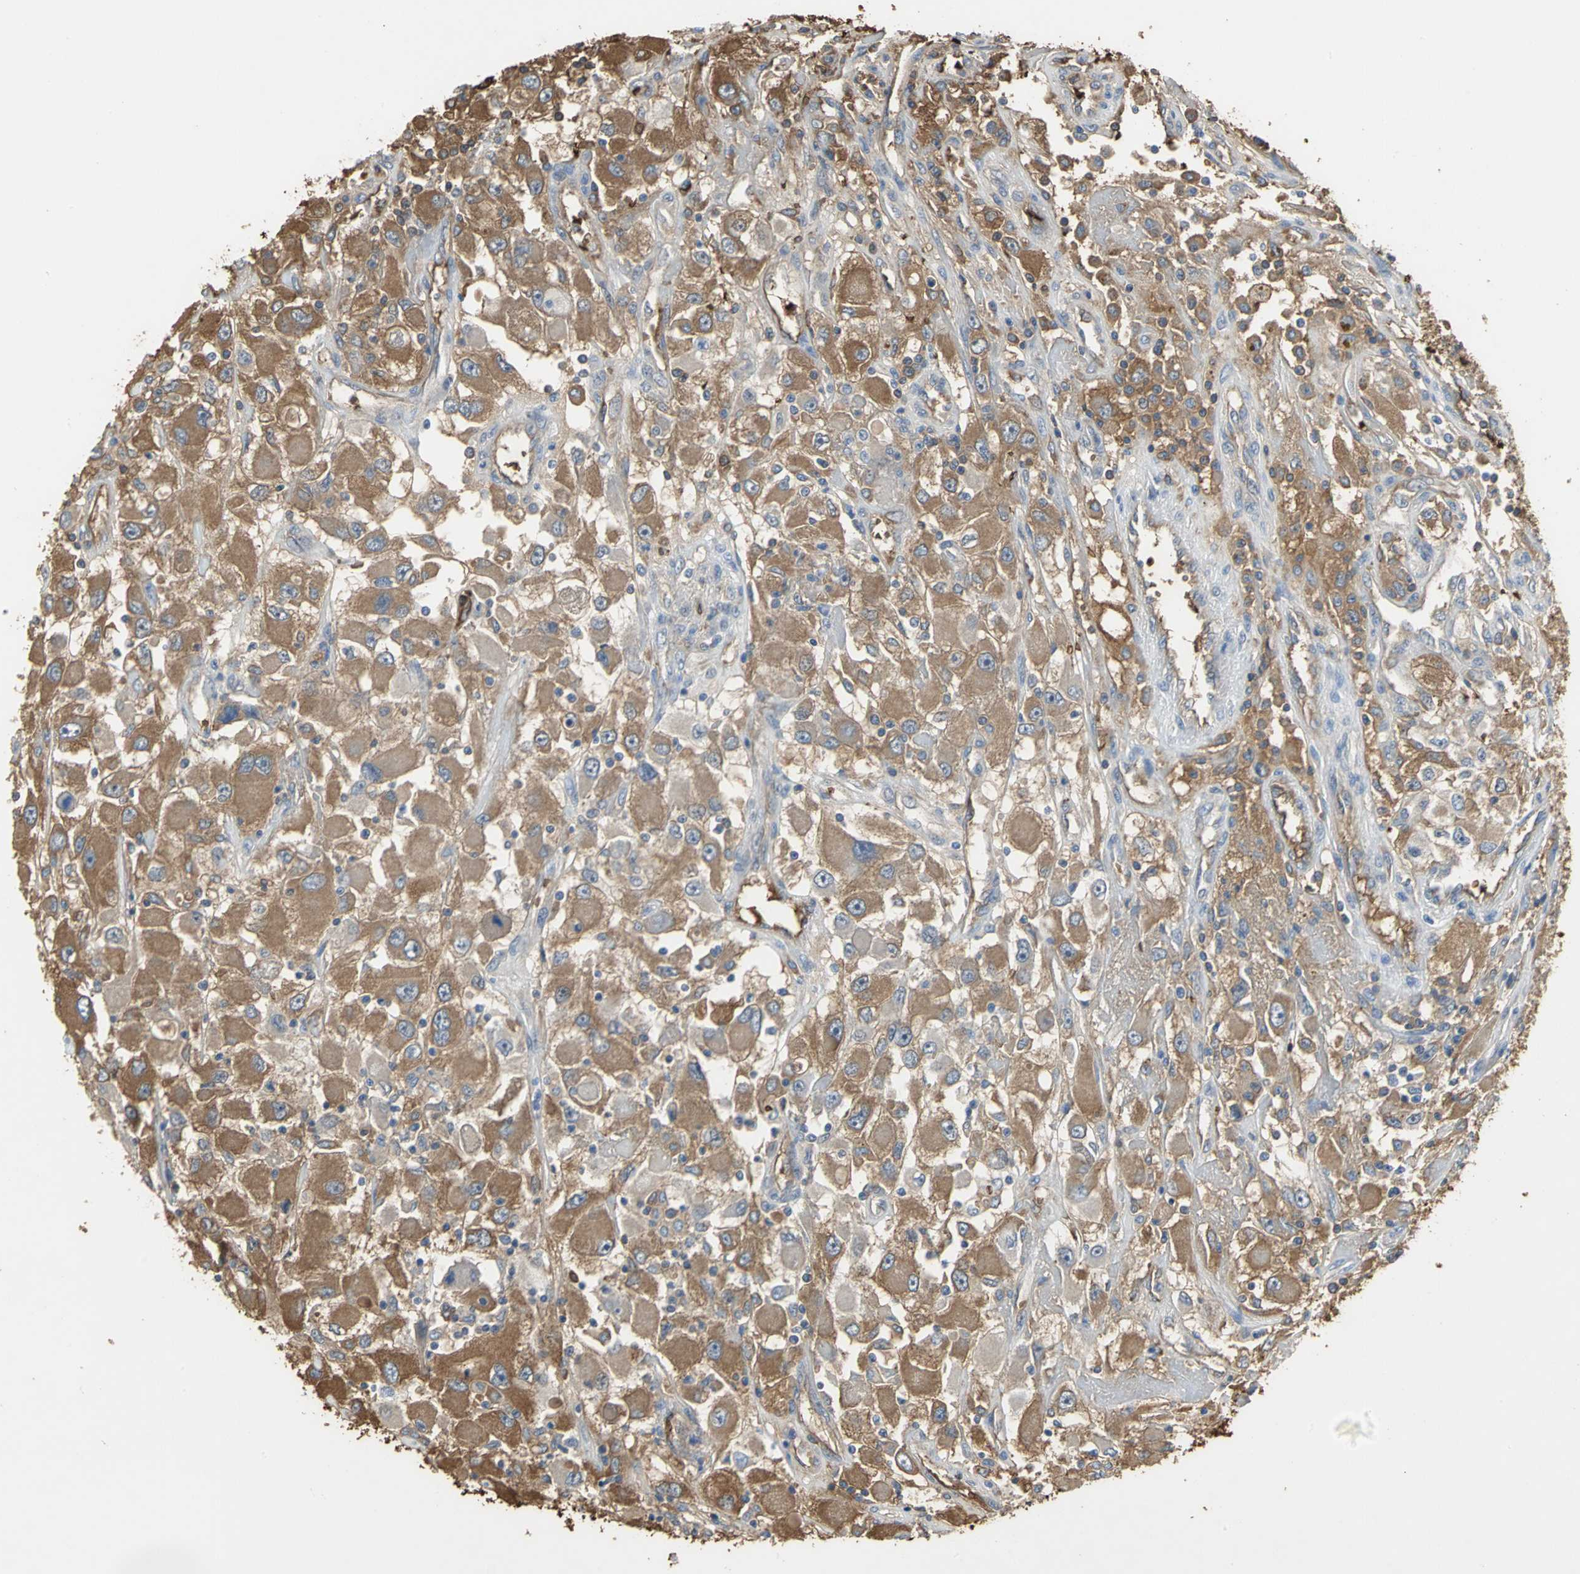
{"staining": {"intensity": "strong", "quantity": ">75%", "location": "cytoplasmic/membranous"}, "tissue": "renal cancer", "cell_type": "Tumor cells", "image_type": "cancer", "snomed": [{"axis": "morphology", "description": "Adenocarcinoma, NOS"}, {"axis": "topography", "description": "Kidney"}], "caption": "Adenocarcinoma (renal) stained for a protein displays strong cytoplasmic/membranous positivity in tumor cells.", "gene": "TREM1", "patient": {"sex": "female", "age": 52}}